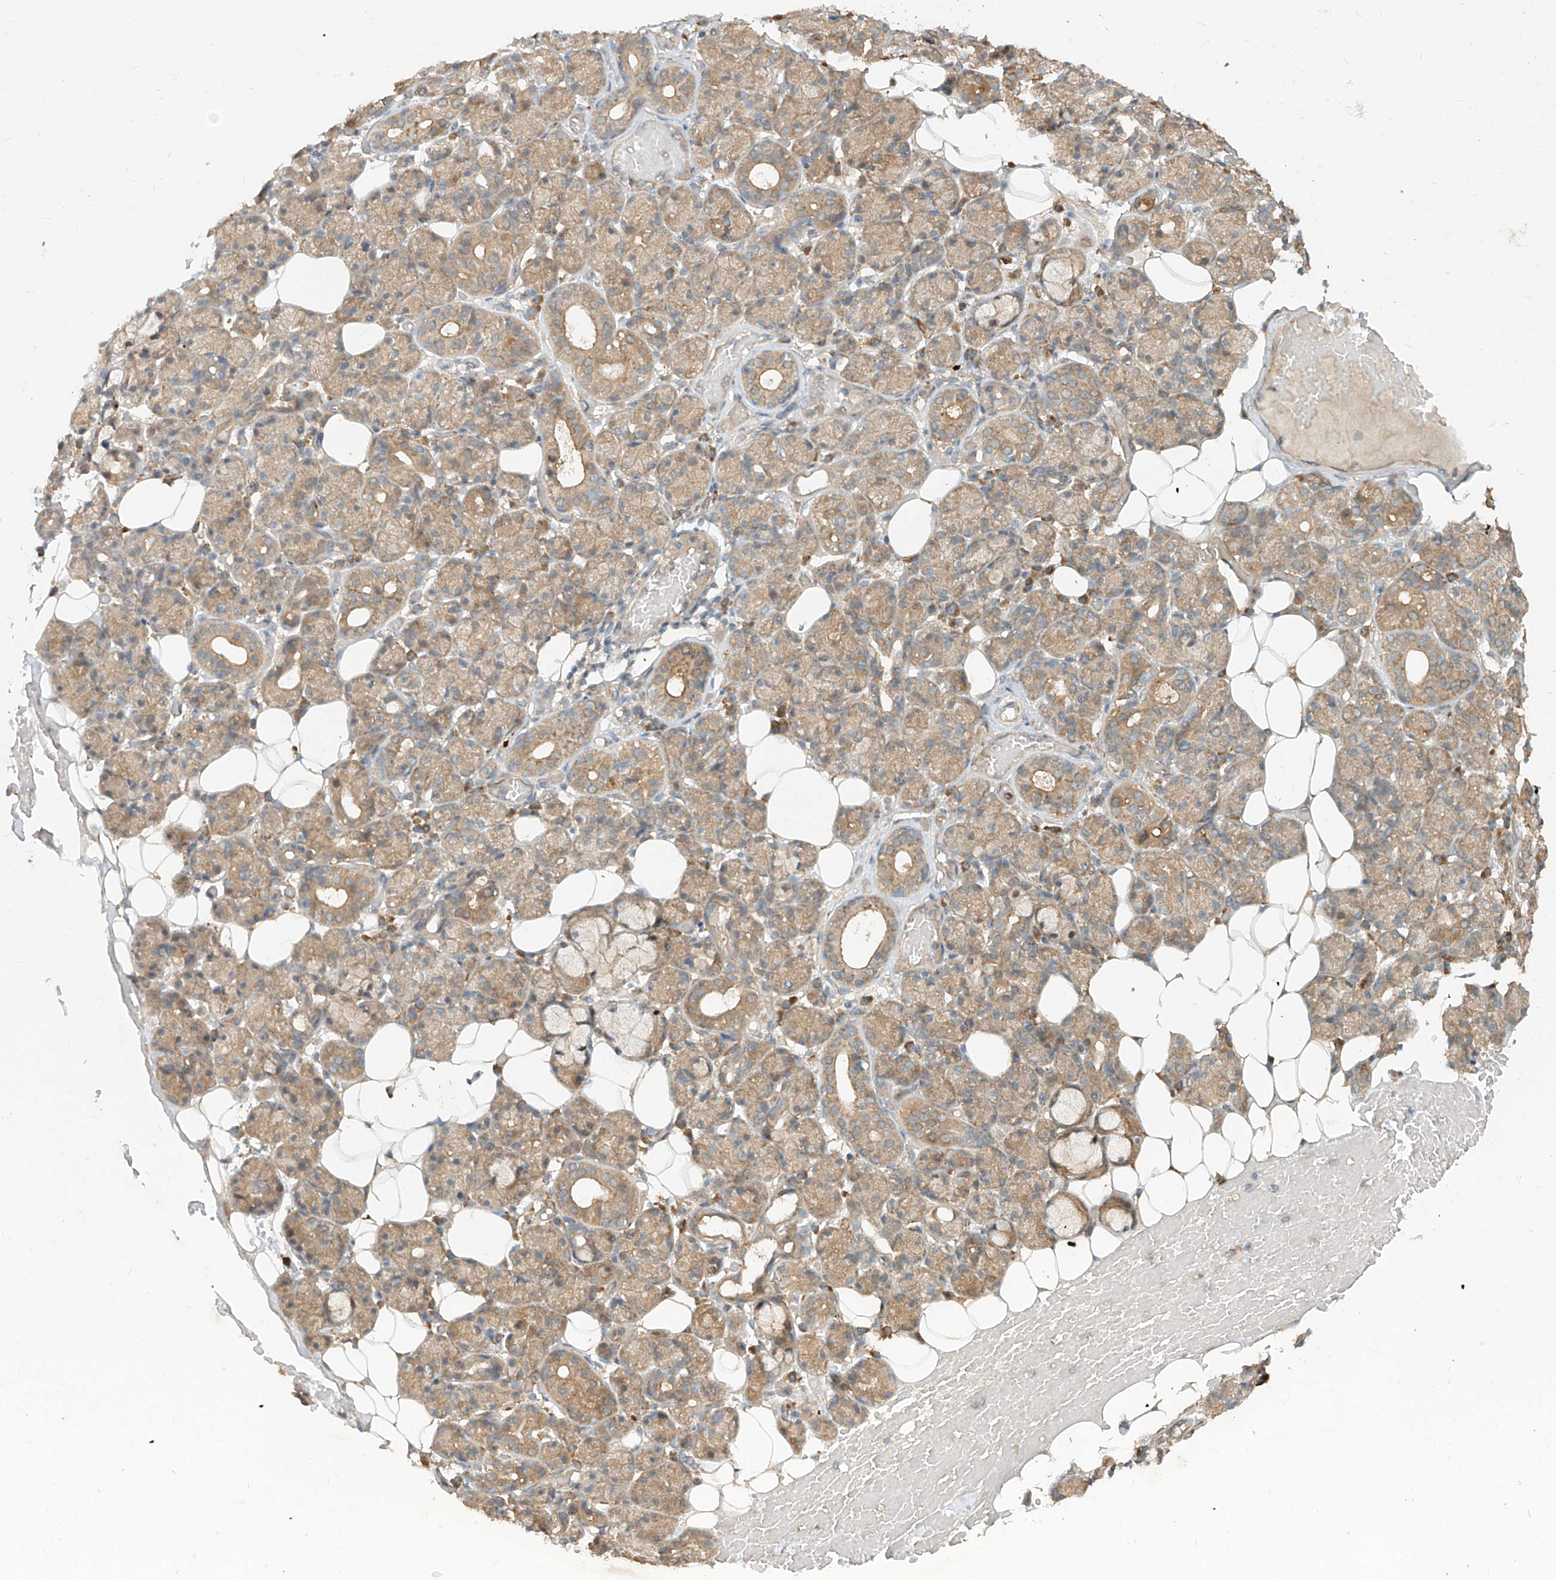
{"staining": {"intensity": "moderate", "quantity": "25%-75%", "location": "cytoplasmic/membranous"}, "tissue": "salivary gland", "cell_type": "Glandular cells", "image_type": "normal", "snomed": [{"axis": "morphology", "description": "Normal tissue, NOS"}, {"axis": "topography", "description": "Salivary gland"}], "caption": "Protein analysis of benign salivary gland reveals moderate cytoplasmic/membranous positivity in about 25%-75% of glandular cells. The protein of interest is stained brown, and the nuclei are stained in blue (DAB IHC with brightfield microscopy, high magnification).", "gene": "MTUS2", "patient": {"sex": "male", "age": 63}}